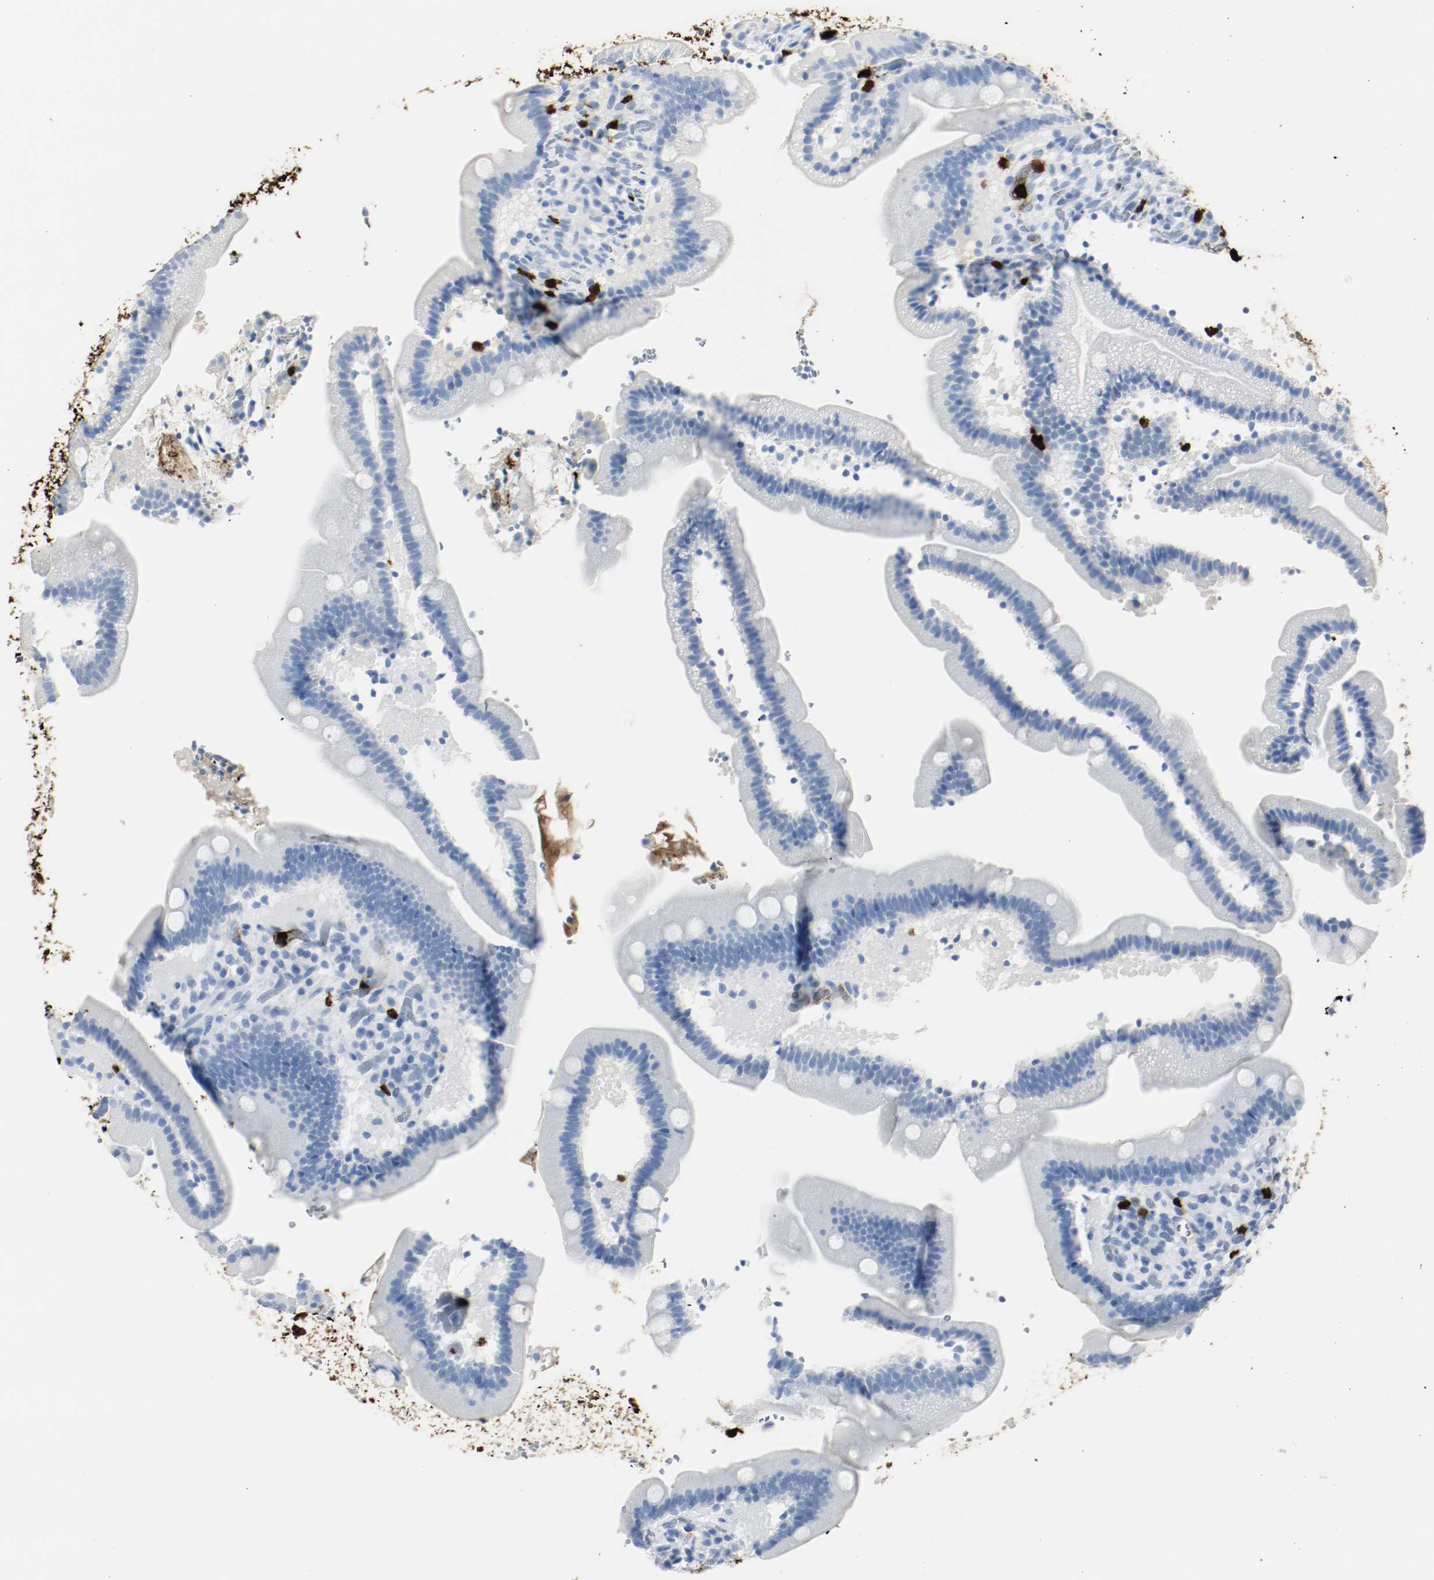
{"staining": {"intensity": "negative", "quantity": "none", "location": "none"}, "tissue": "duodenum", "cell_type": "Glandular cells", "image_type": "normal", "snomed": [{"axis": "morphology", "description": "Normal tissue, NOS"}, {"axis": "topography", "description": "Duodenum"}], "caption": "This is an immunohistochemistry (IHC) histopathology image of benign duodenum. There is no staining in glandular cells.", "gene": "S100A9", "patient": {"sex": "male", "age": 66}}